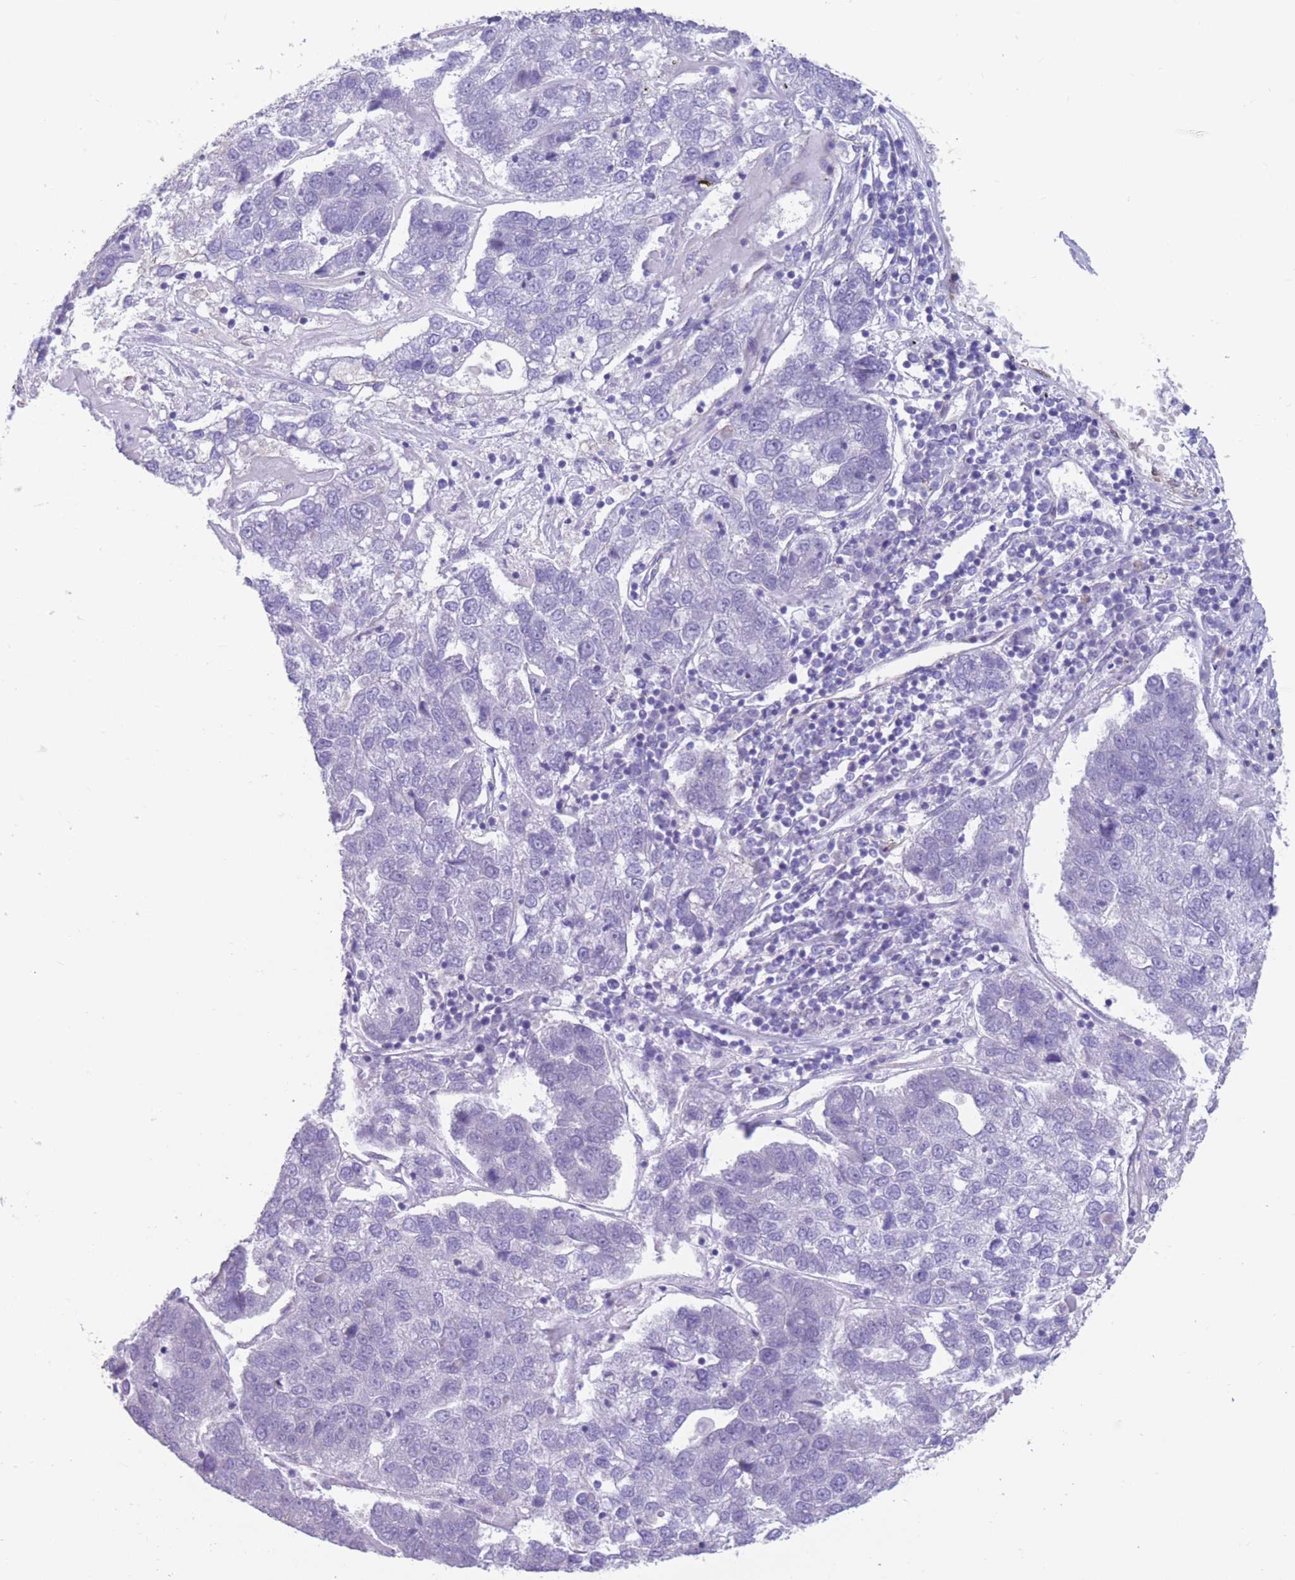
{"staining": {"intensity": "negative", "quantity": "none", "location": "none"}, "tissue": "pancreatic cancer", "cell_type": "Tumor cells", "image_type": "cancer", "snomed": [{"axis": "morphology", "description": "Adenocarcinoma, NOS"}, {"axis": "topography", "description": "Pancreas"}], "caption": "High power microscopy photomicrograph of an immunohistochemistry photomicrograph of pancreatic cancer, revealing no significant expression in tumor cells.", "gene": "DPYD", "patient": {"sex": "female", "age": 61}}